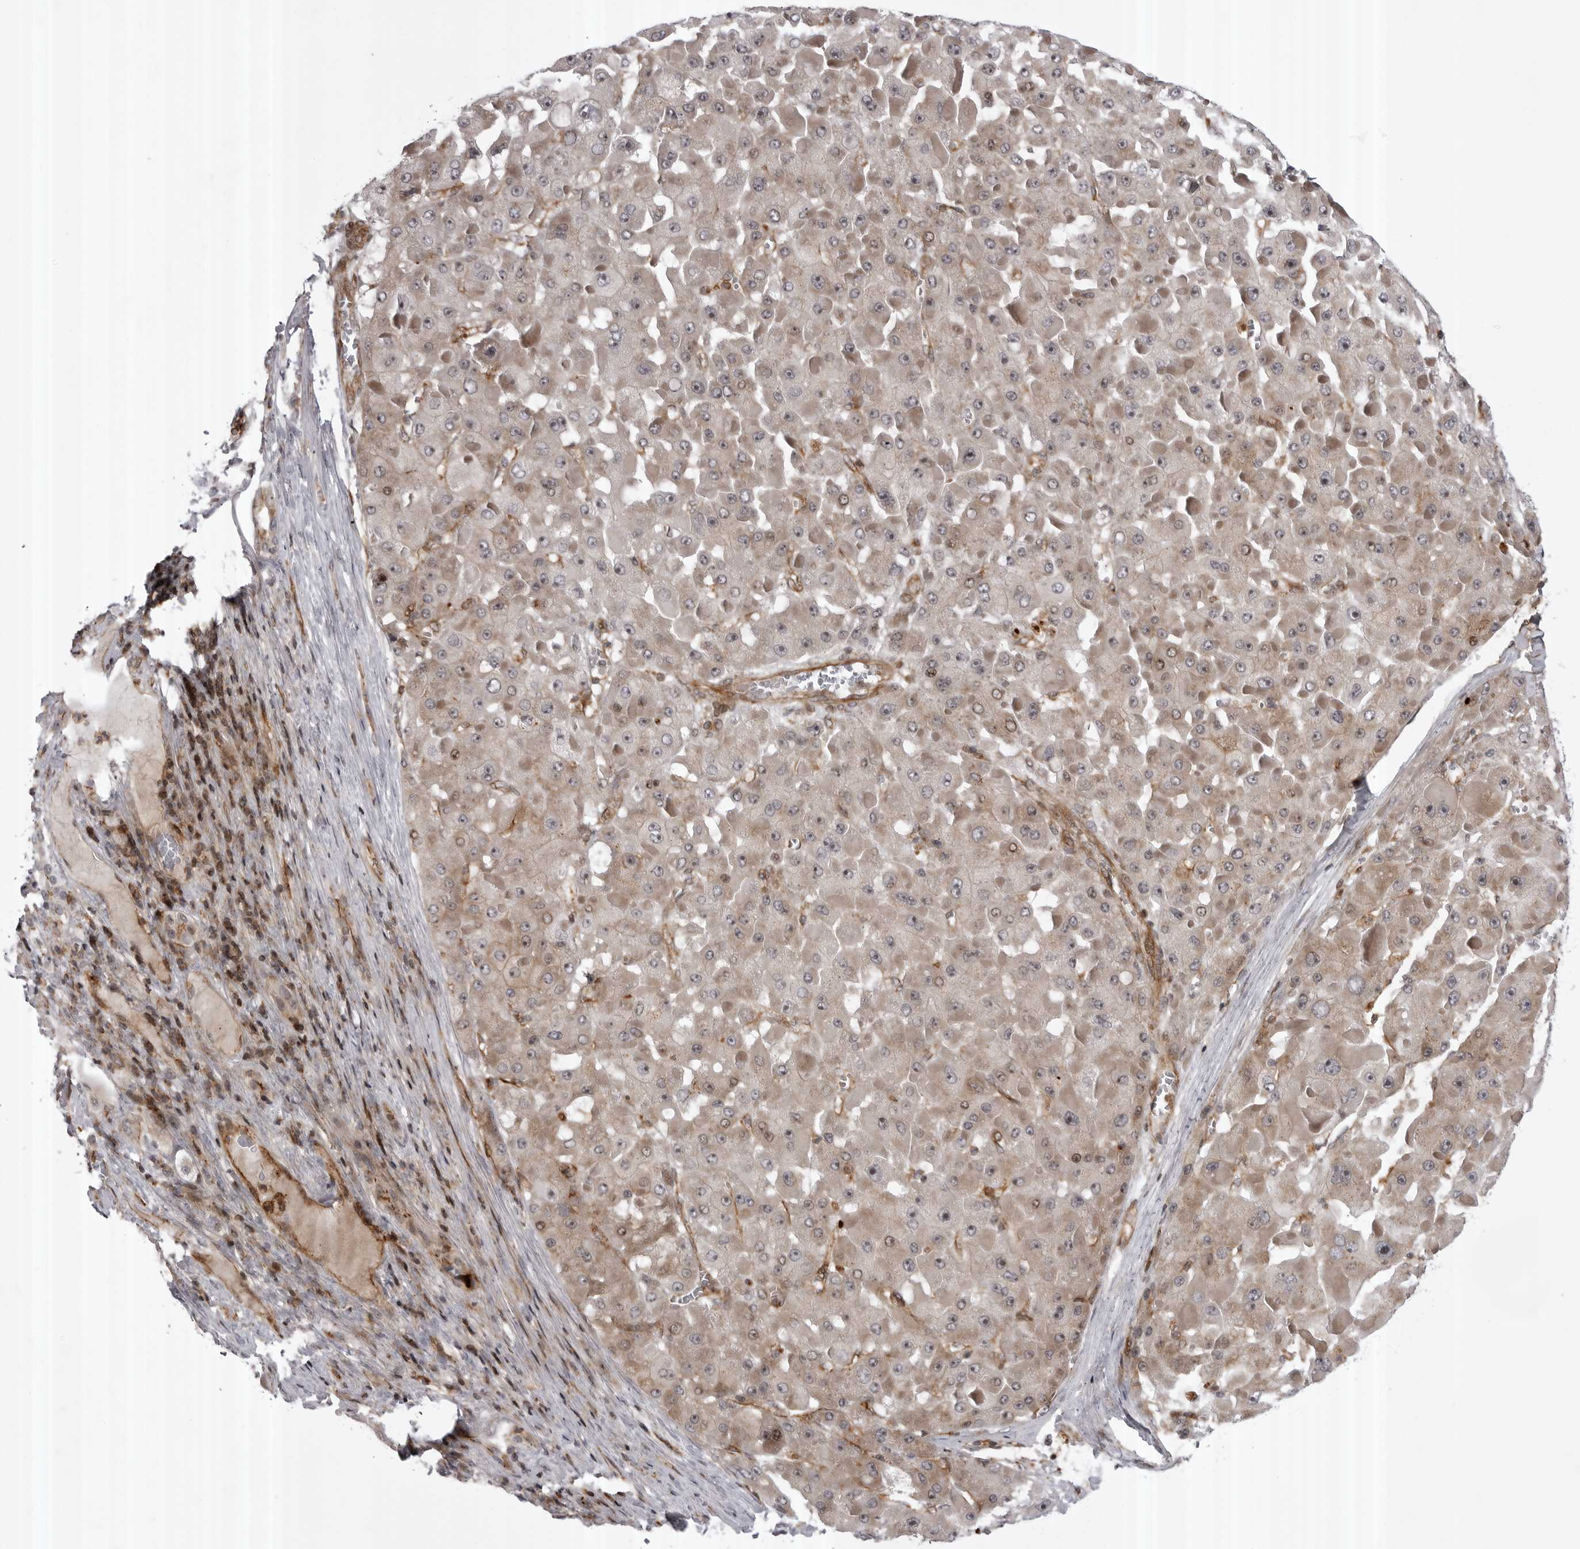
{"staining": {"intensity": "weak", "quantity": "25%-75%", "location": "cytoplasmic/membranous"}, "tissue": "liver cancer", "cell_type": "Tumor cells", "image_type": "cancer", "snomed": [{"axis": "morphology", "description": "Carcinoma, Hepatocellular, NOS"}, {"axis": "topography", "description": "Liver"}], "caption": "The immunohistochemical stain highlights weak cytoplasmic/membranous expression in tumor cells of liver cancer tissue.", "gene": "ABL1", "patient": {"sex": "female", "age": 73}}